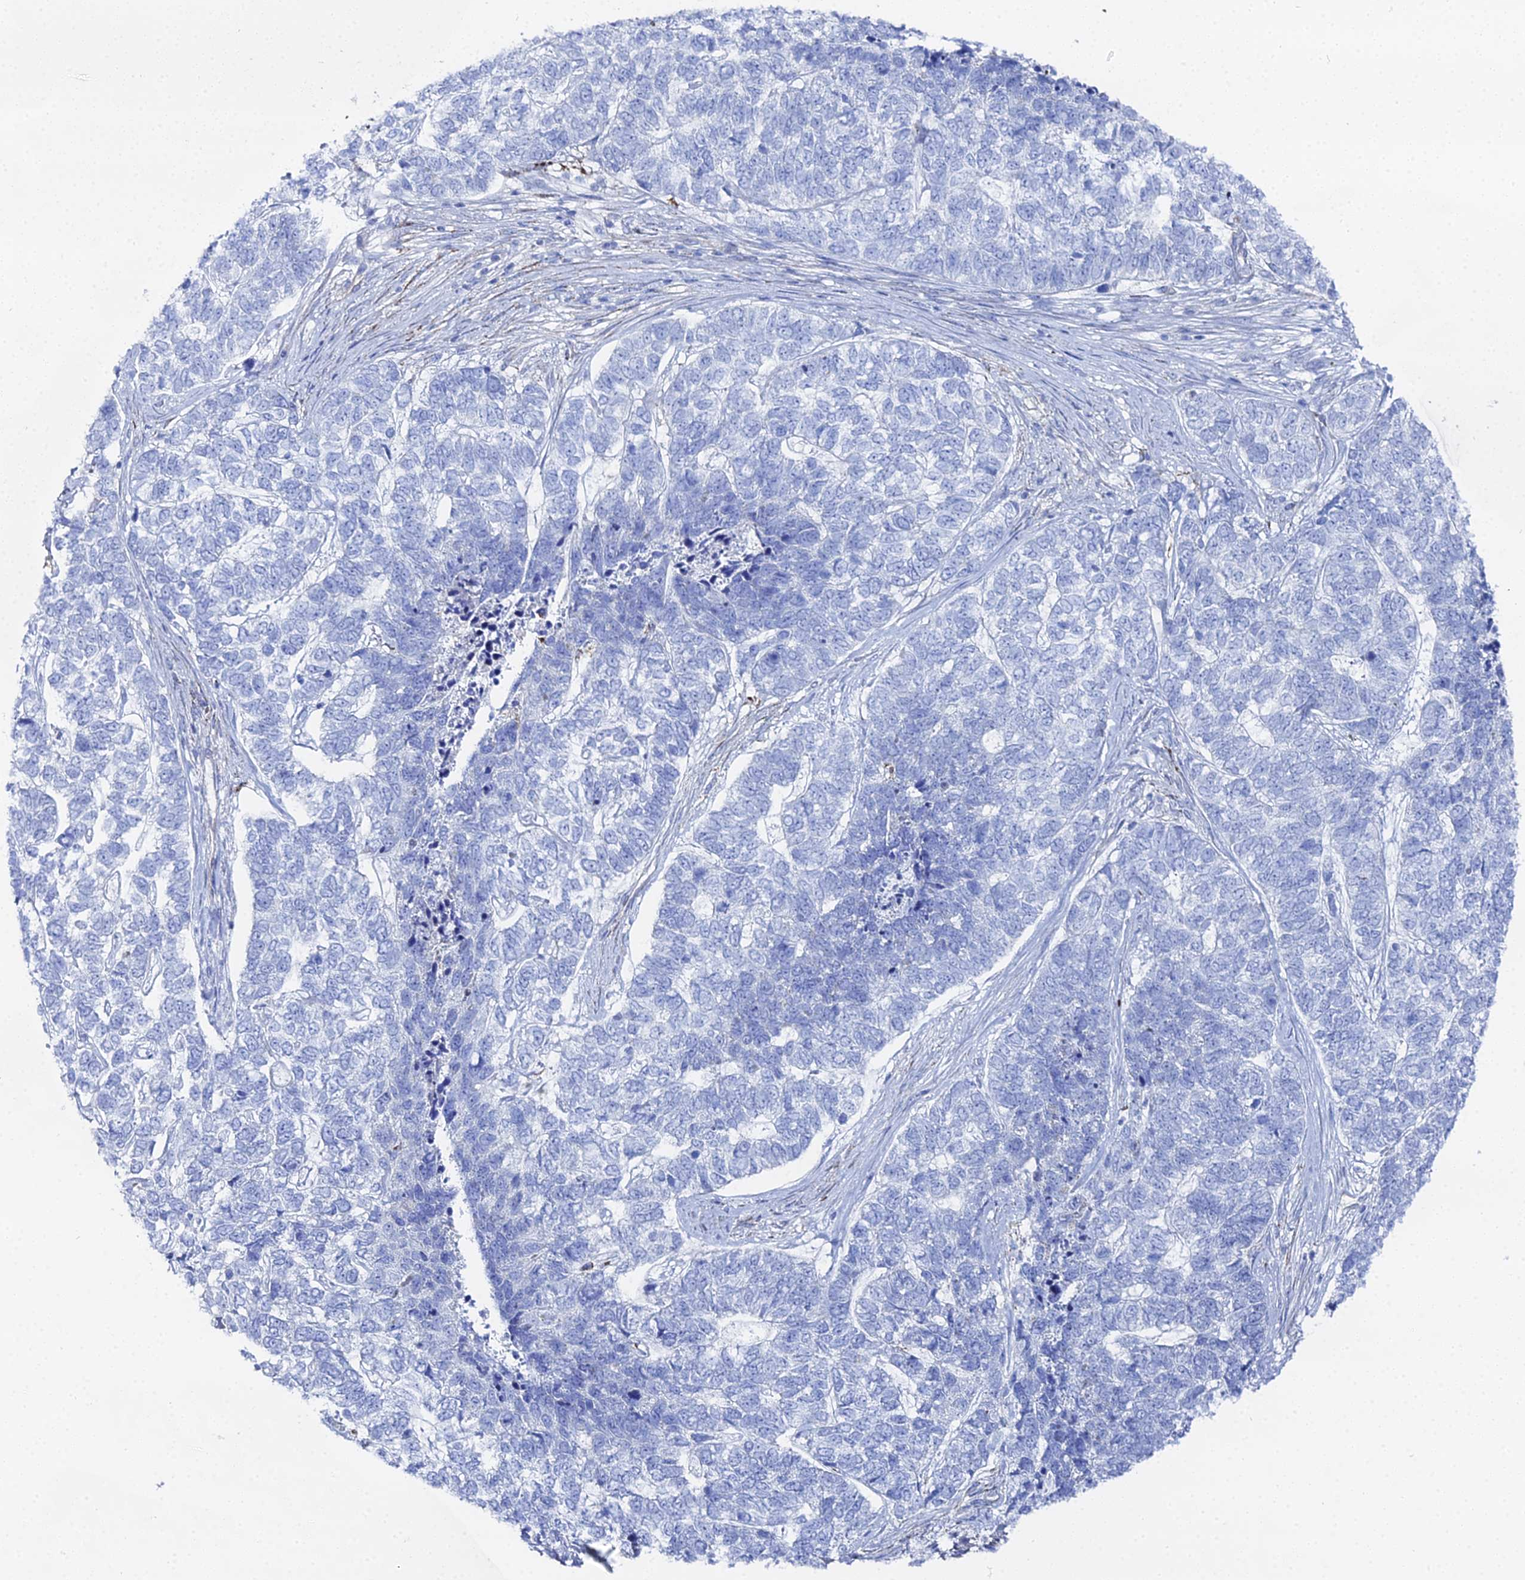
{"staining": {"intensity": "negative", "quantity": "none", "location": "none"}, "tissue": "skin cancer", "cell_type": "Tumor cells", "image_type": "cancer", "snomed": [{"axis": "morphology", "description": "Basal cell carcinoma"}, {"axis": "topography", "description": "Skin"}], "caption": "Tumor cells show no significant protein staining in skin basal cell carcinoma.", "gene": "DHX34", "patient": {"sex": "female", "age": 65}}